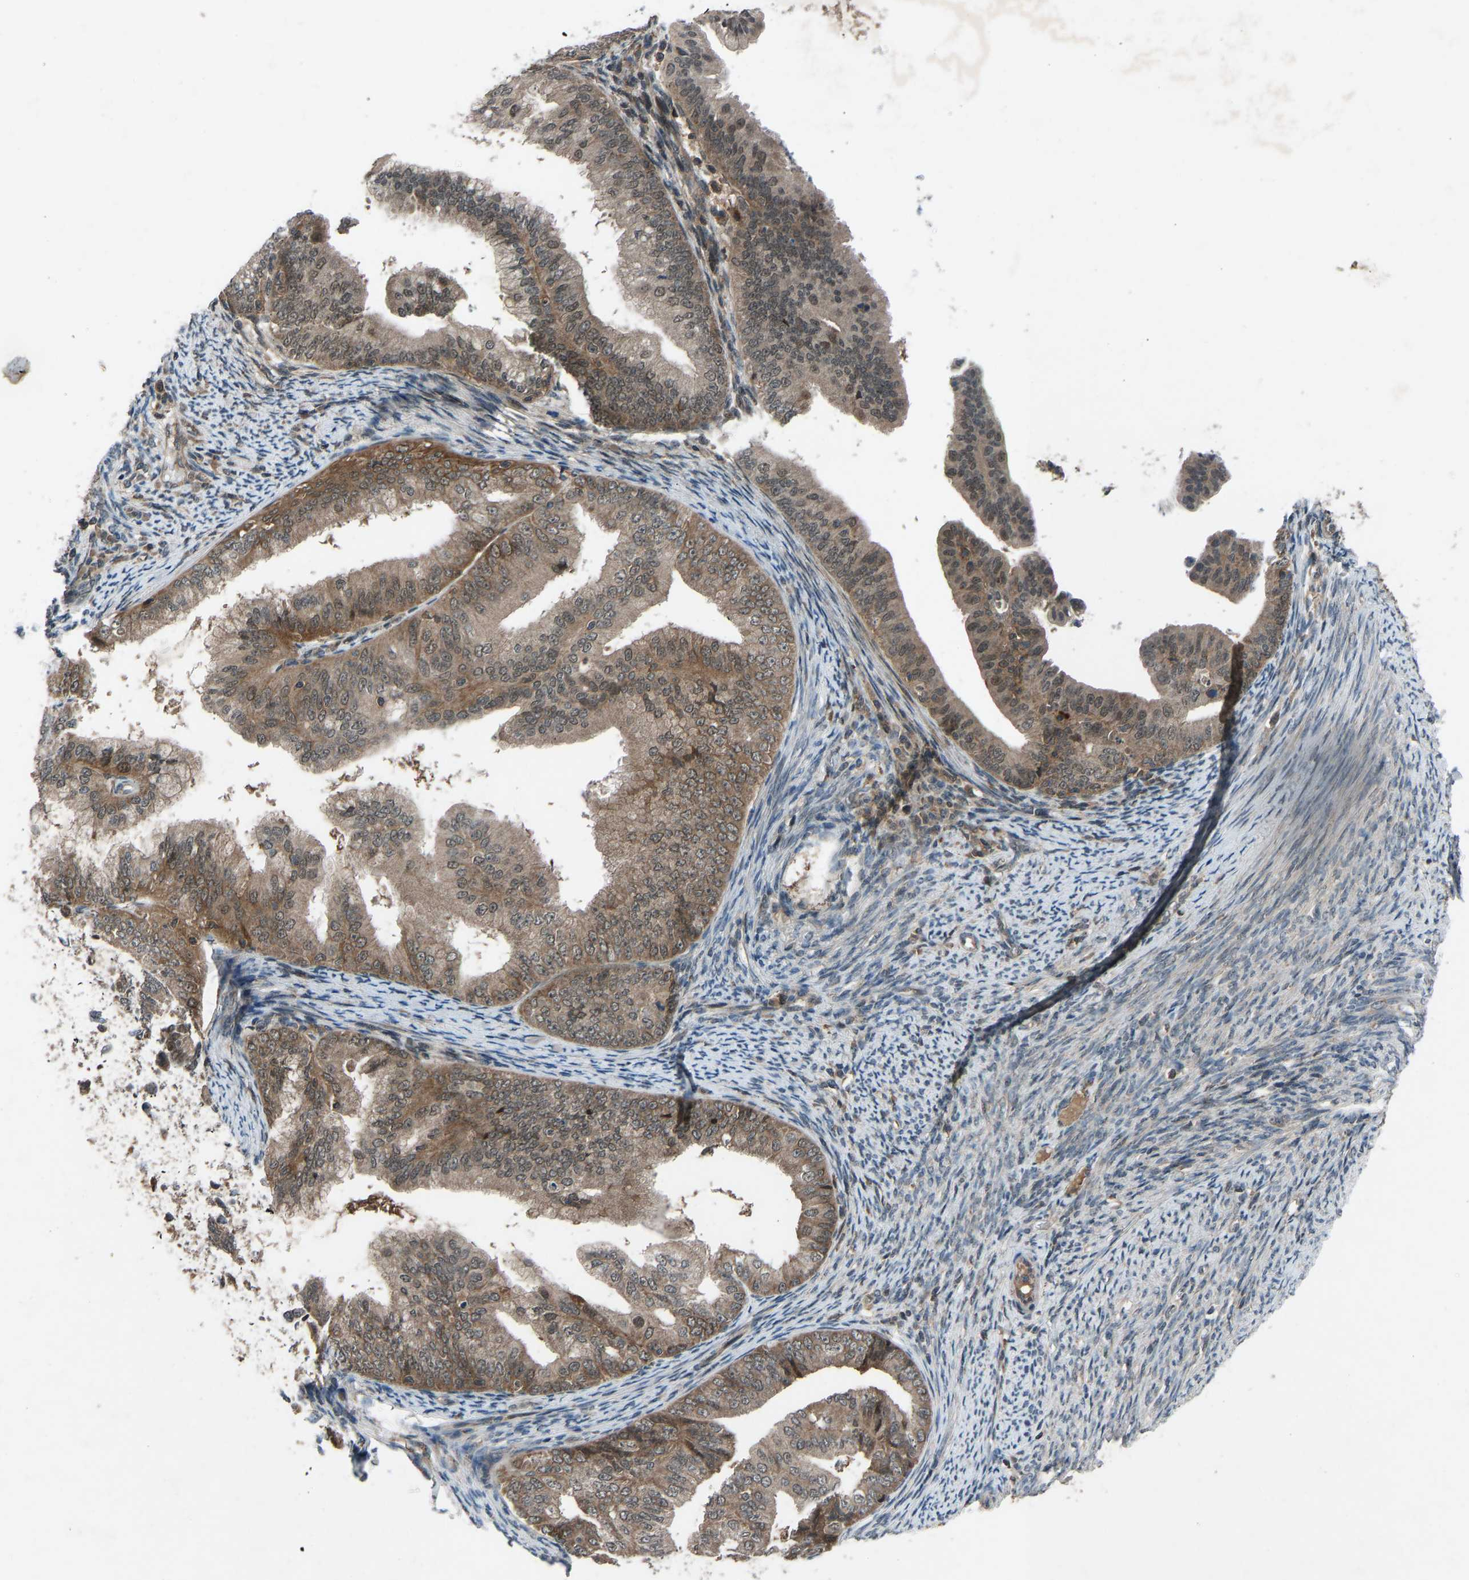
{"staining": {"intensity": "moderate", "quantity": ">75%", "location": "cytoplasmic/membranous"}, "tissue": "endometrial cancer", "cell_type": "Tumor cells", "image_type": "cancer", "snomed": [{"axis": "morphology", "description": "Adenocarcinoma, NOS"}, {"axis": "topography", "description": "Endometrium"}], "caption": "Protein staining of adenocarcinoma (endometrial) tissue displays moderate cytoplasmic/membranous staining in approximately >75% of tumor cells. The protein of interest is stained brown, and the nuclei are stained in blue (DAB (3,3'-diaminobenzidine) IHC with brightfield microscopy, high magnification).", "gene": "SLC43A1", "patient": {"sex": "female", "age": 63}}